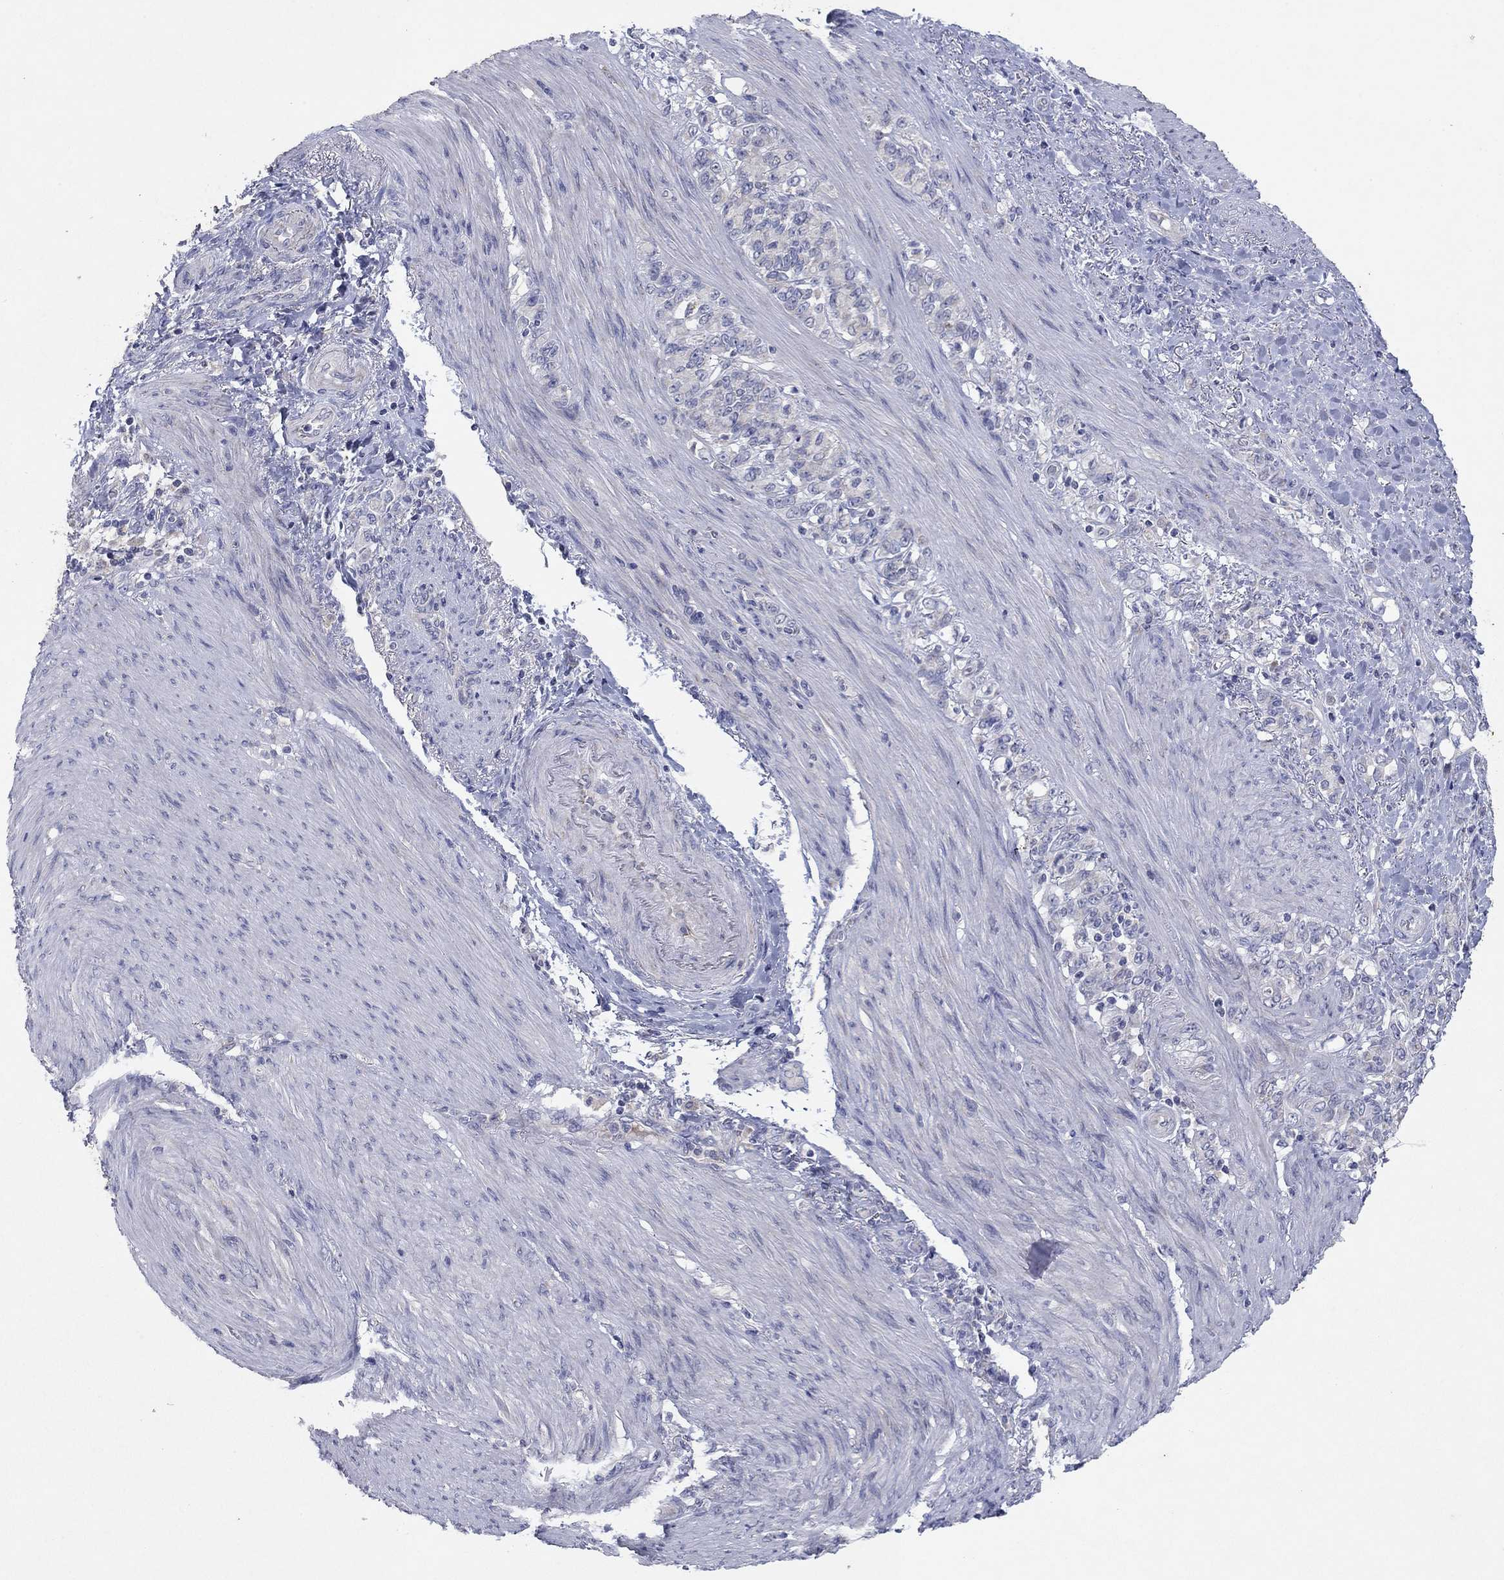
{"staining": {"intensity": "negative", "quantity": "none", "location": "none"}, "tissue": "stomach cancer", "cell_type": "Tumor cells", "image_type": "cancer", "snomed": [{"axis": "morphology", "description": "Normal tissue, NOS"}, {"axis": "morphology", "description": "Adenocarcinoma, NOS"}, {"axis": "topography", "description": "Stomach"}], "caption": "Immunohistochemical staining of stomach cancer (adenocarcinoma) exhibits no significant expression in tumor cells.", "gene": "PTGDS", "patient": {"sex": "female", "age": 79}}